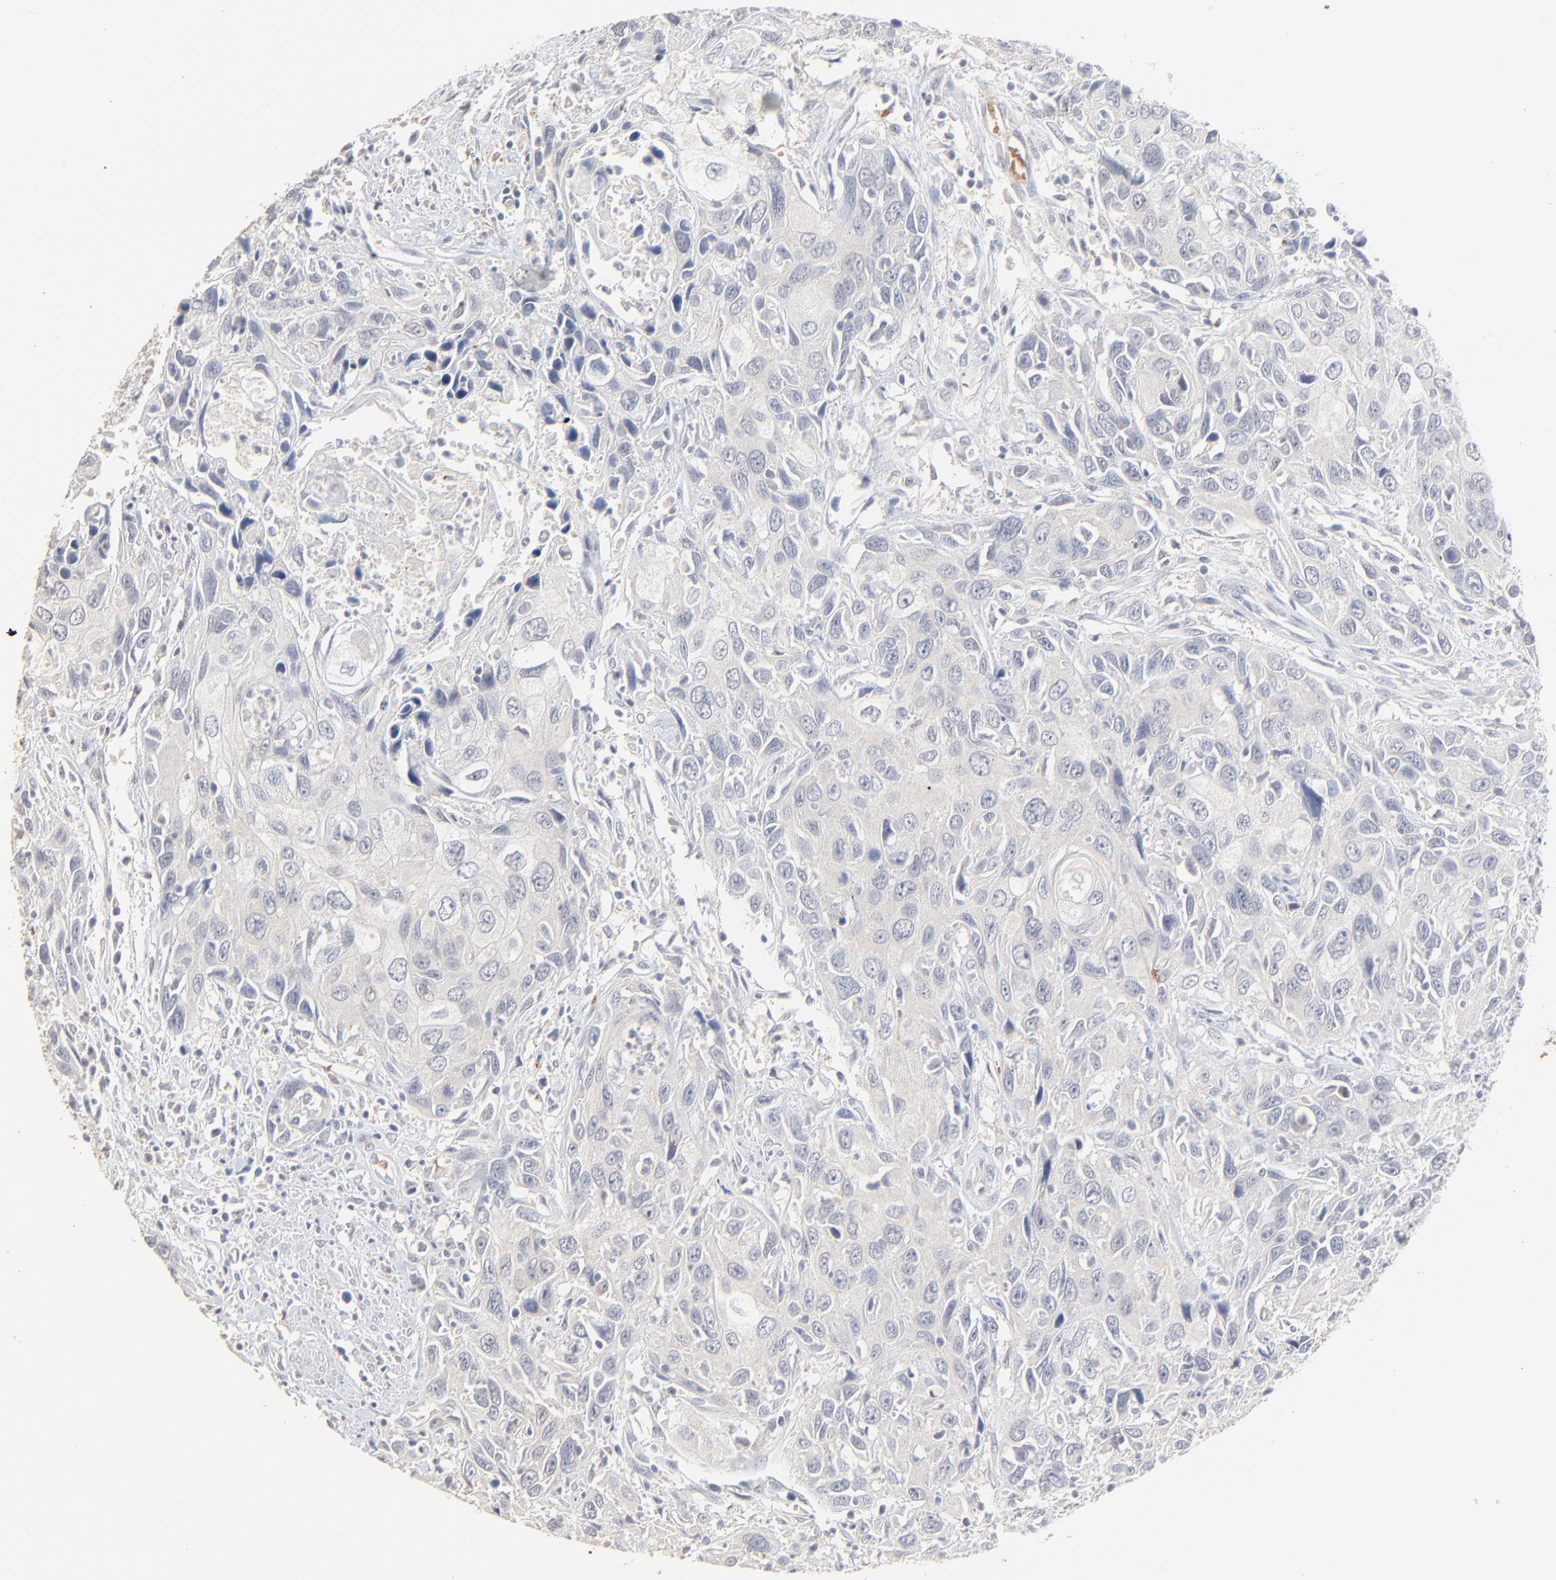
{"staining": {"intensity": "negative", "quantity": "none", "location": "none"}, "tissue": "urothelial cancer", "cell_type": "Tumor cells", "image_type": "cancer", "snomed": [{"axis": "morphology", "description": "Urothelial carcinoma, High grade"}, {"axis": "topography", "description": "Urinary bladder"}], "caption": "The immunohistochemistry (IHC) histopathology image has no significant positivity in tumor cells of high-grade urothelial carcinoma tissue.", "gene": "FANCB", "patient": {"sex": "male", "age": 71}}